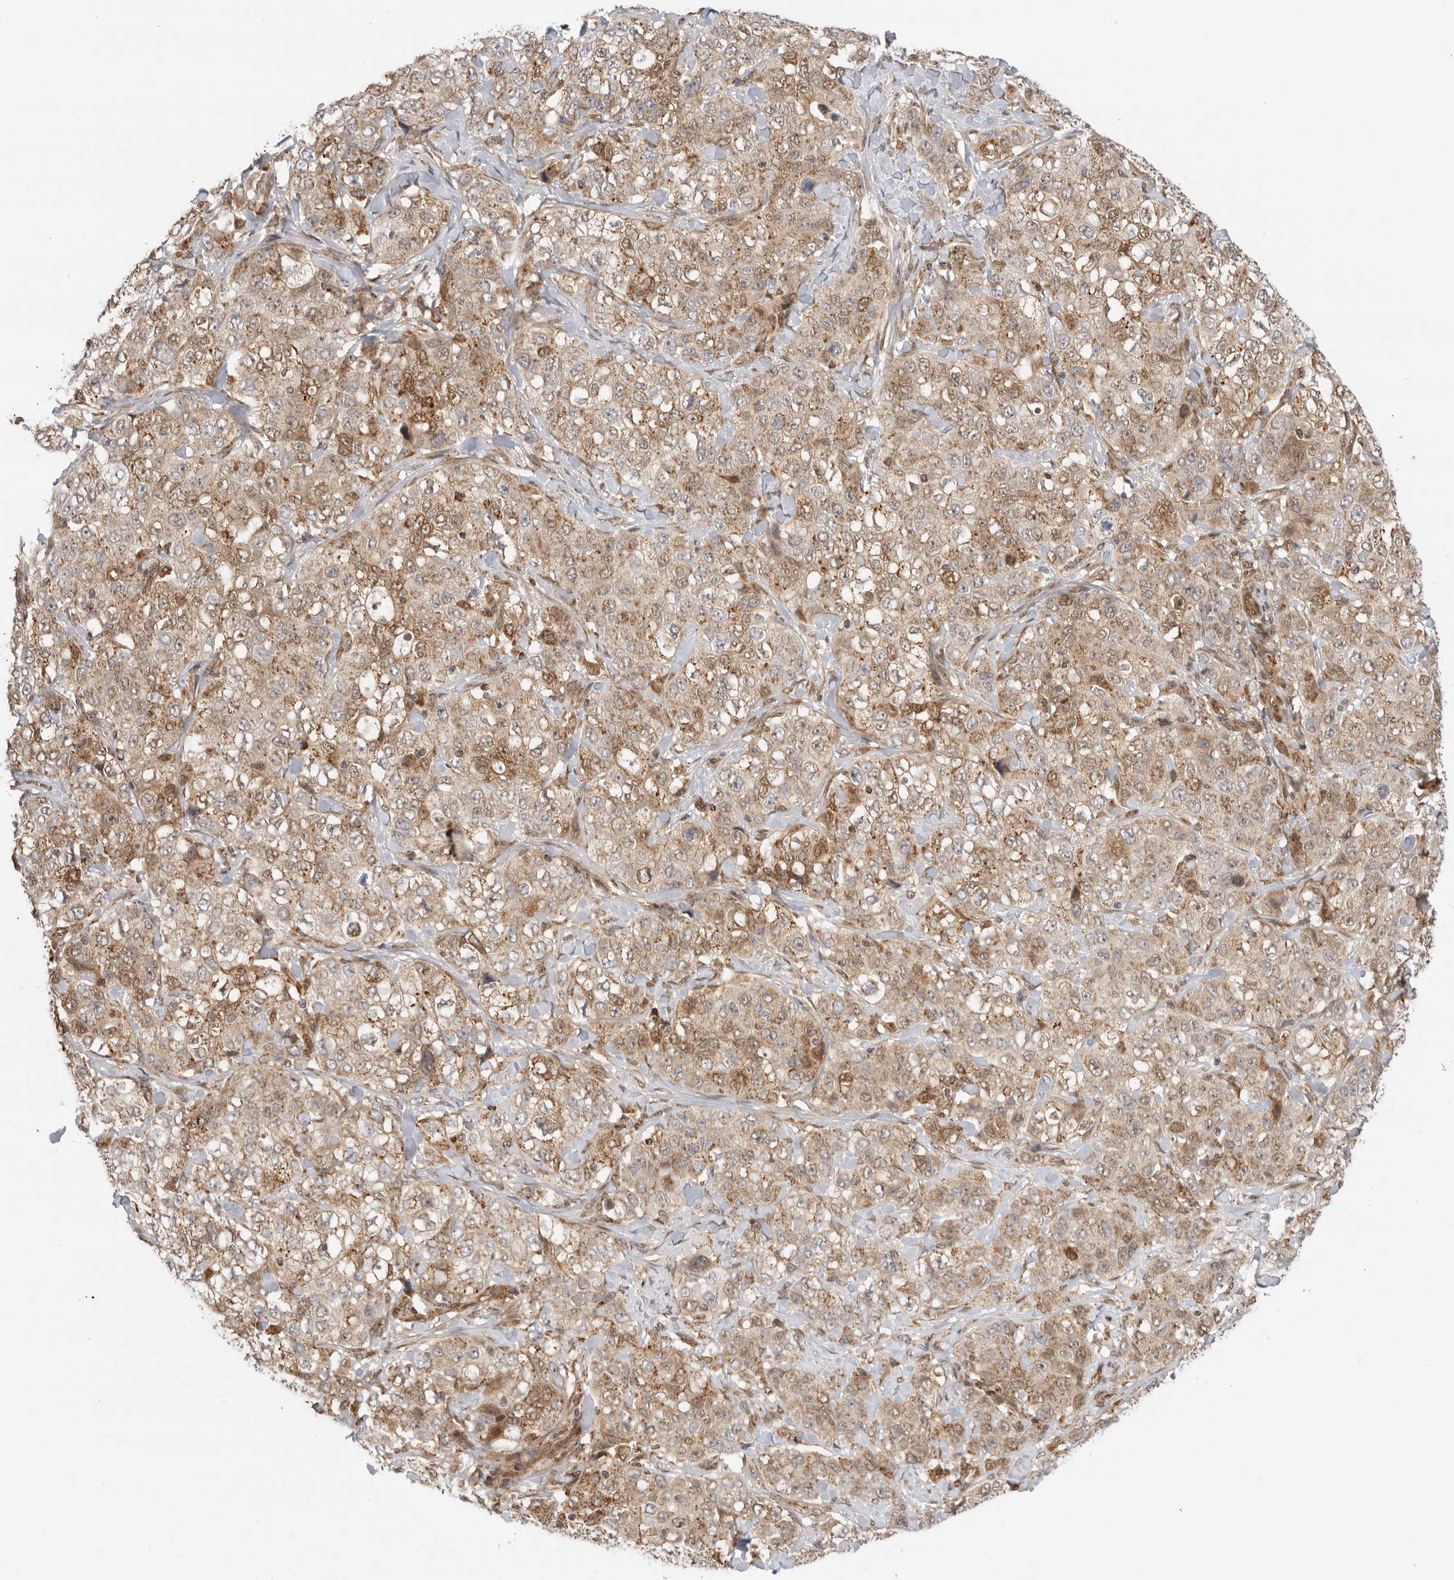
{"staining": {"intensity": "weak", "quantity": ">75%", "location": "cytoplasmic/membranous"}, "tissue": "stomach cancer", "cell_type": "Tumor cells", "image_type": "cancer", "snomed": [{"axis": "morphology", "description": "Adenocarcinoma, NOS"}, {"axis": "topography", "description": "Stomach"}], "caption": "IHC (DAB) staining of stomach adenocarcinoma demonstrates weak cytoplasmic/membranous protein positivity in about >75% of tumor cells.", "gene": "DCAF8", "patient": {"sex": "male", "age": 48}}